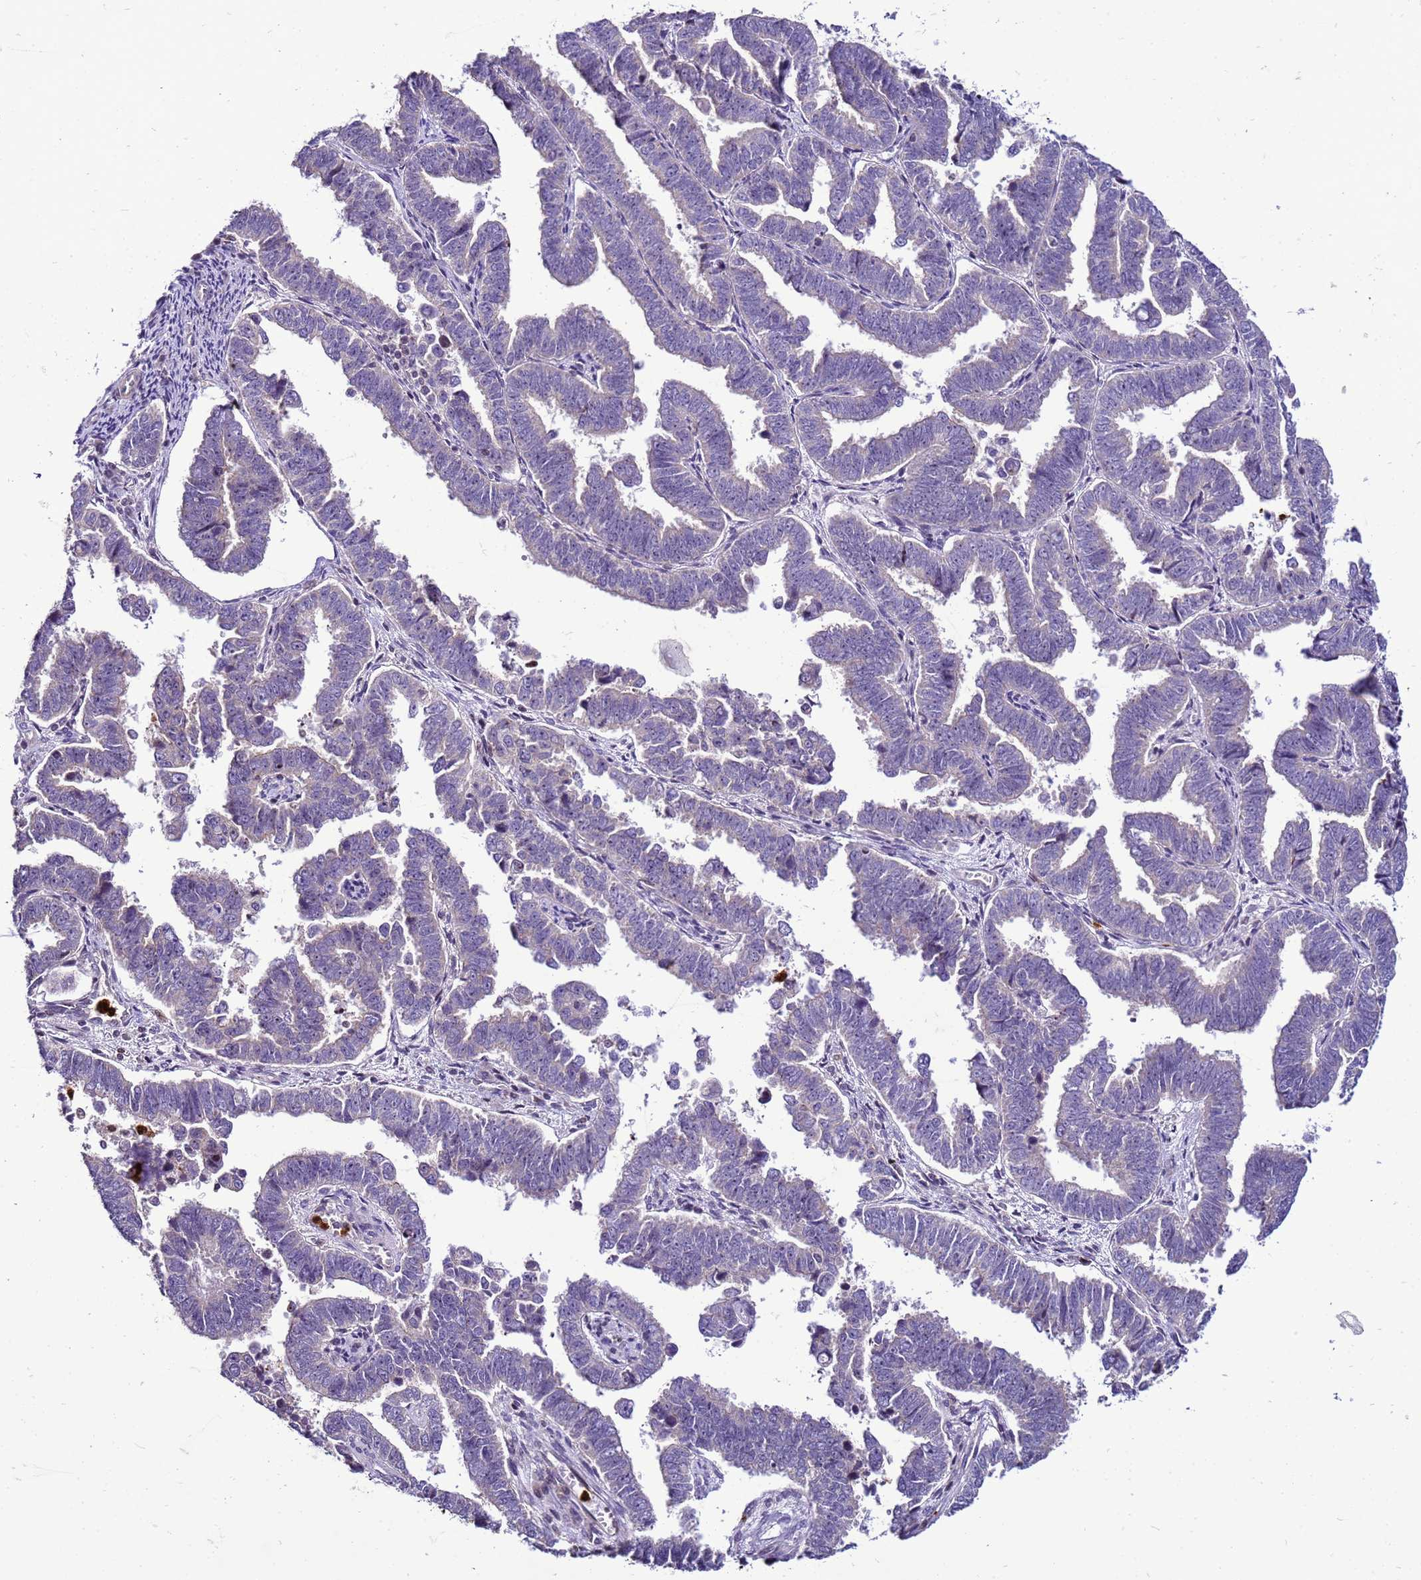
{"staining": {"intensity": "negative", "quantity": "none", "location": "none"}, "tissue": "endometrial cancer", "cell_type": "Tumor cells", "image_type": "cancer", "snomed": [{"axis": "morphology", "description": "Adenocarcinoma, NOS"}, {"axis": "topography", "description": "Endometrium"}], "caption": "The histopathology image exhibits no staining of tumor cells in endometrial cancer (adenocarcinoma).", "gene": "VPS4B", "patient": {"sex": "female", "age": 75}}